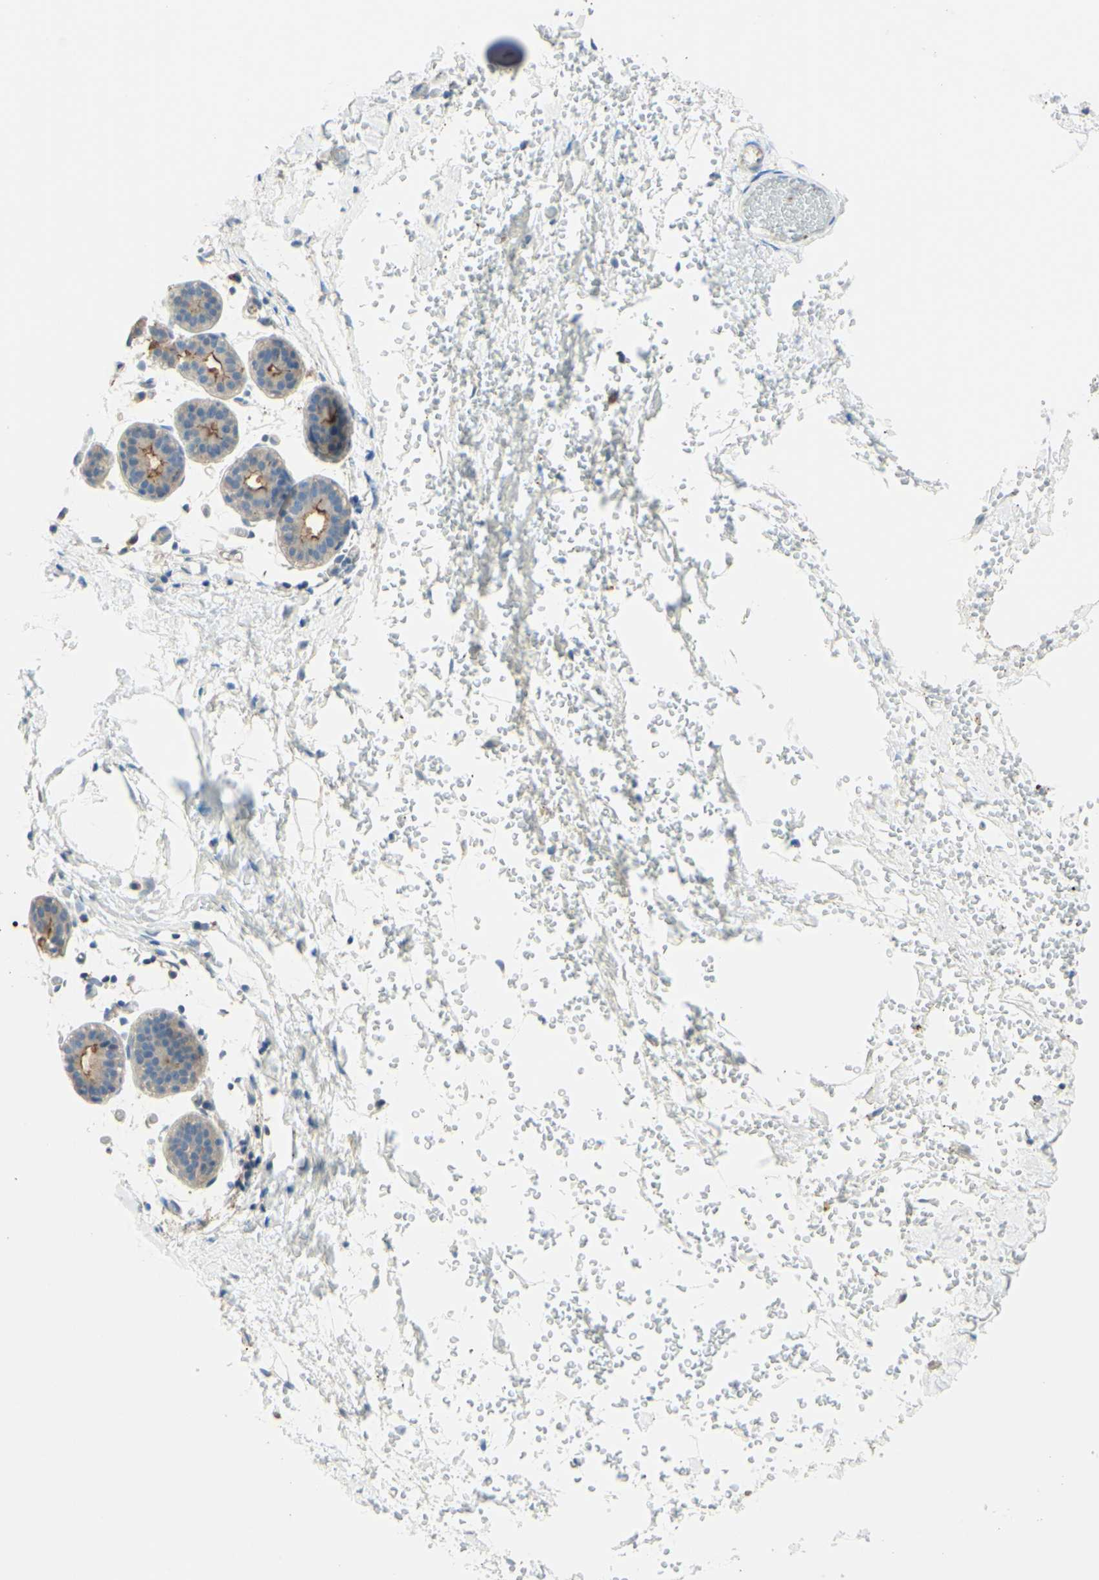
{"staining": {"intensity": "negative", "quantity": "none", "location": "none"}, "tissue": "breast", "cell_type": "Adipocytes", "image_type": "normal", "snomed": [{"axis": "morphology", "description": "Normal tissue, NOS"}, {"axis": "topography", "description": "Breast"}], "caption": "Immunohistochemical staining of unremarkable breast reveals no significant expression in adipocytes.", "gene": "MTM1", "patient": {"sex": "female", "age": 27}}